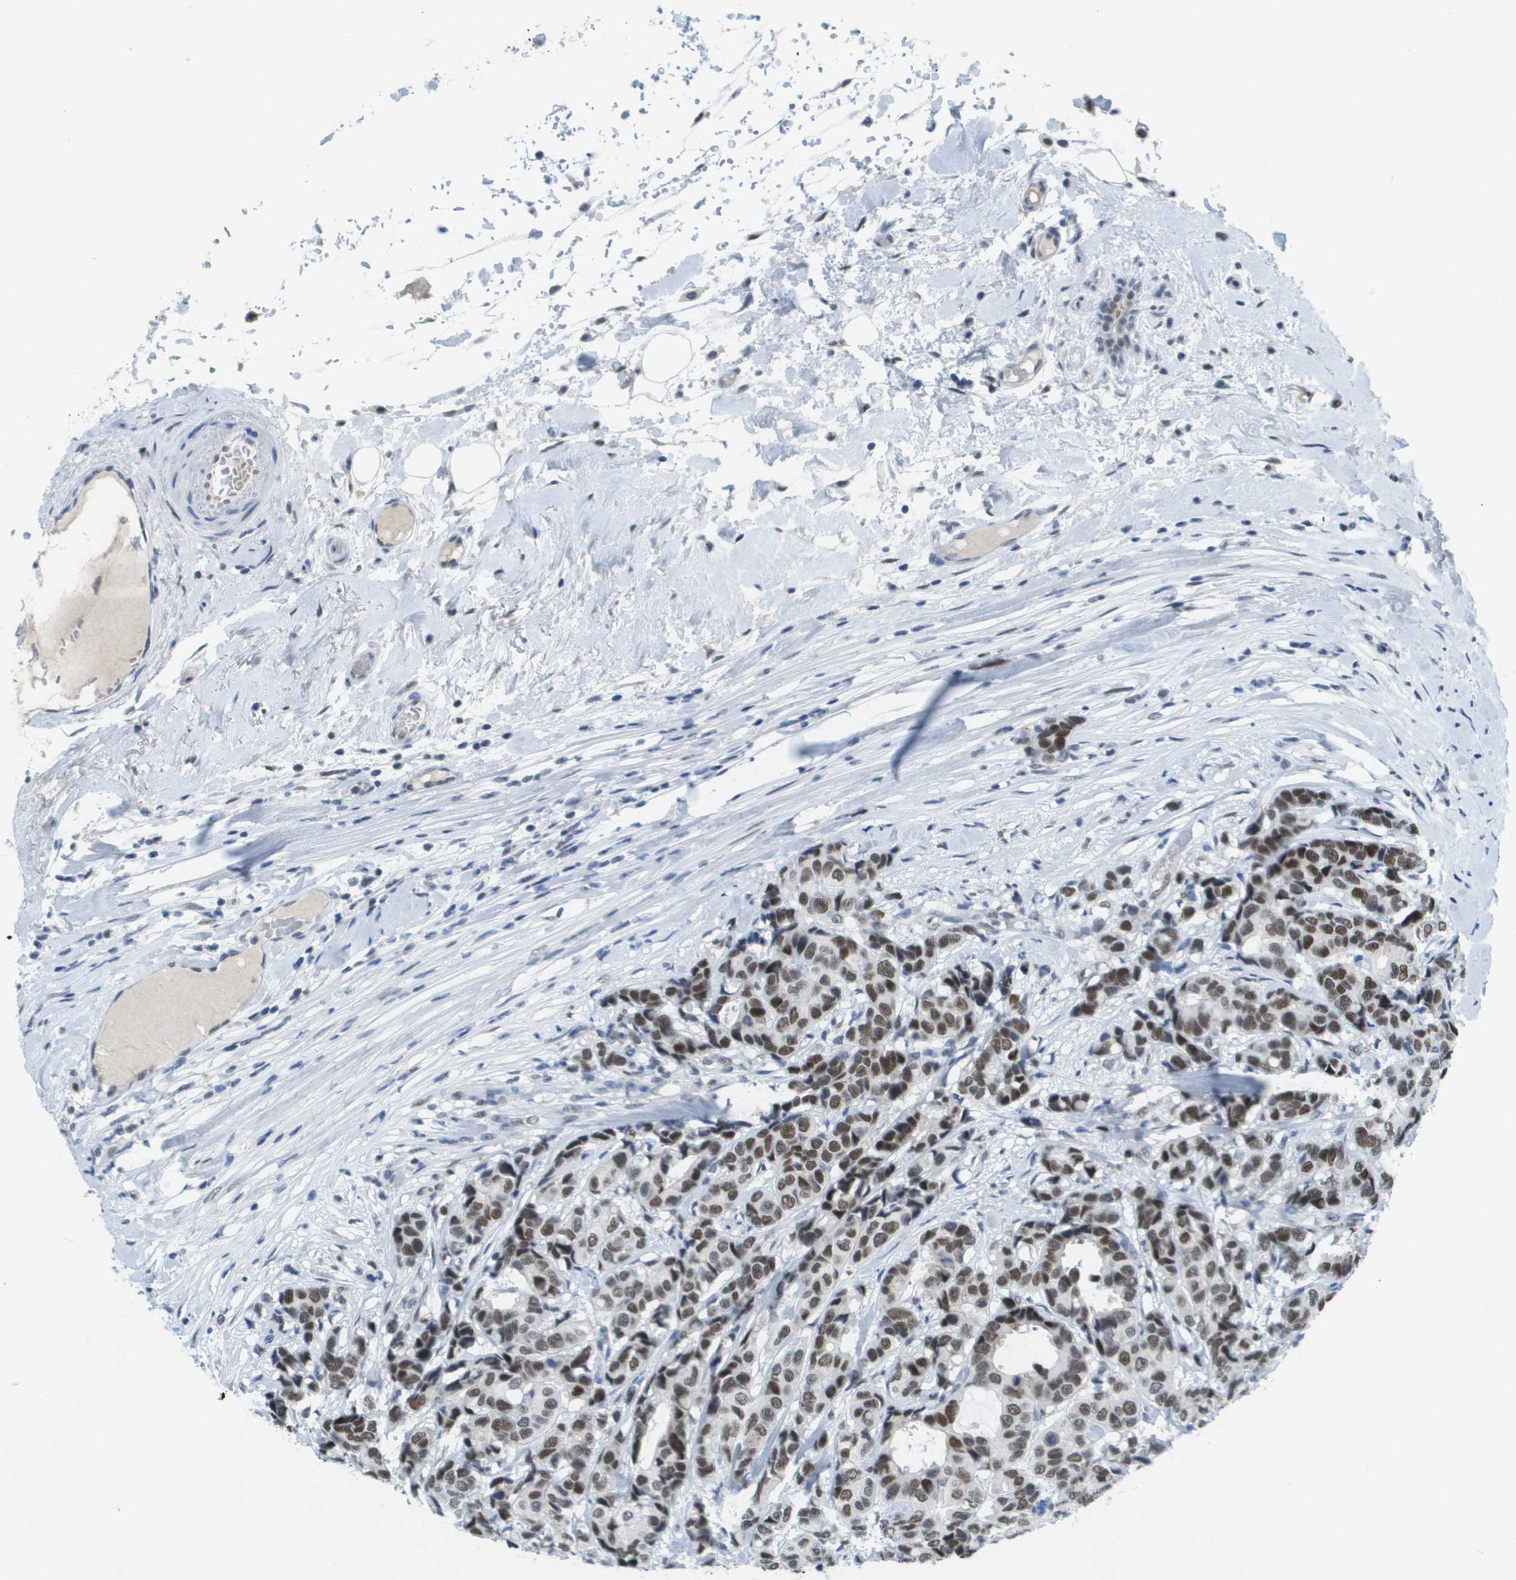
{"staining": {"intensity": "moderate", "quantity": ">75%", "location": "nuclear"}, "tissue": "breast cancer", "cell_type": "Tumor cells", "image_type": "cancer", "snomed": [{"axis": "morphology", "description": "Duct carcinoma"}, {"axis": "topography", "description": "Breast"}], "caption": "A brown stain labels moderate nuclear expression of a protein in human breast cancer (infiltrating ductal carcinoma) tumor cells.", "gene": "TP53RK", "patient": {"sex": "female", "age": 87}}